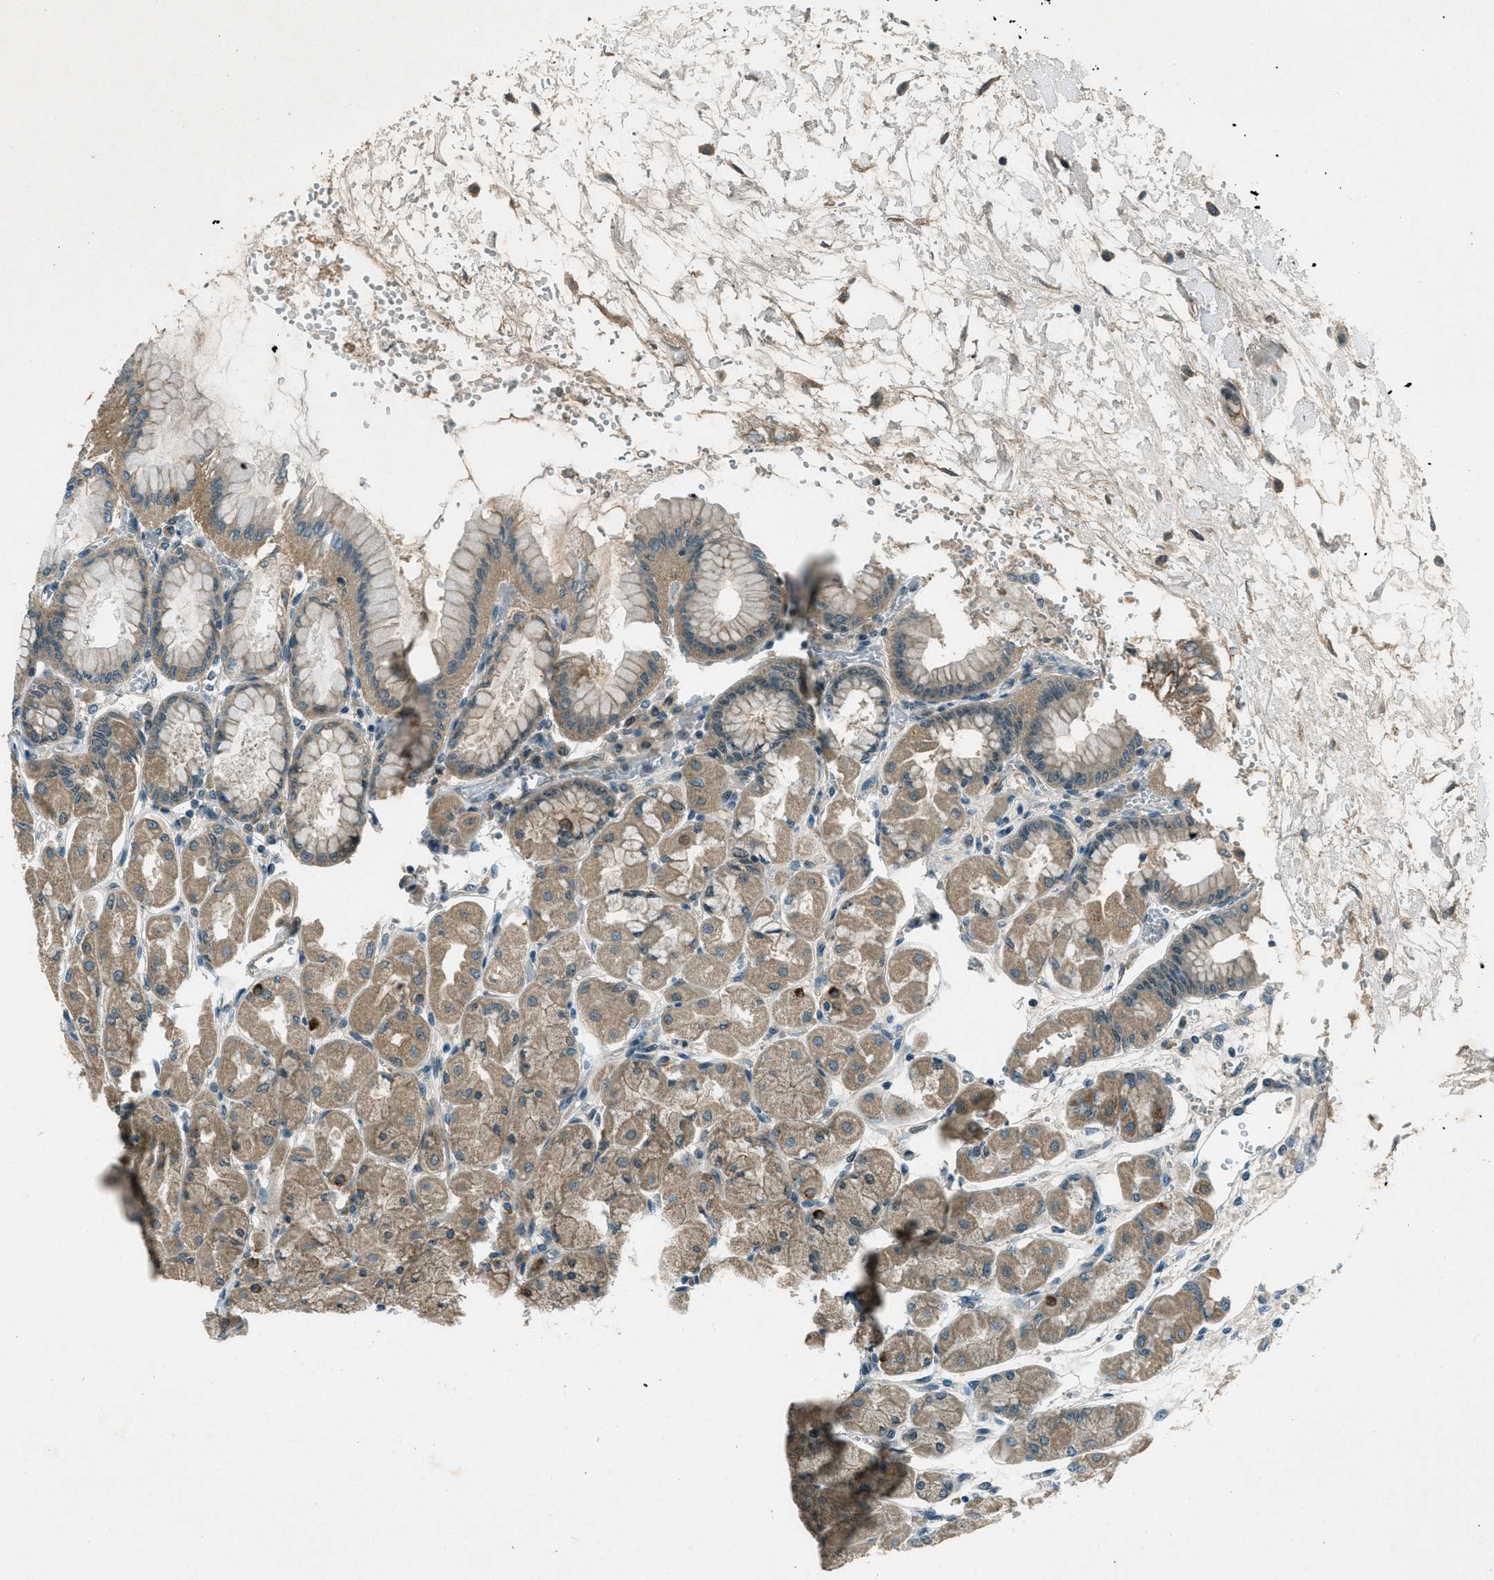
{"staining": {"intensity": "moderate", "quantity": ">75%", "location": "cytoplasmic/membranous"}, "tissue": "stomach", "cell_type": "Glandular cells", "image_type": "normal", "snomed": [{"axis": "morphology", "description": "Normal tissue, NOS"}, {"axis": "topography", "description": "Stomach, upper"}], "caption": "Brown immunohistochemical staining in normal human stomach demonstrates moderate cytoplasmic/membranous expression in about >75% of glandular cells.", "gene": "STK11", "patient": {"sex": "female", "age": 56}}